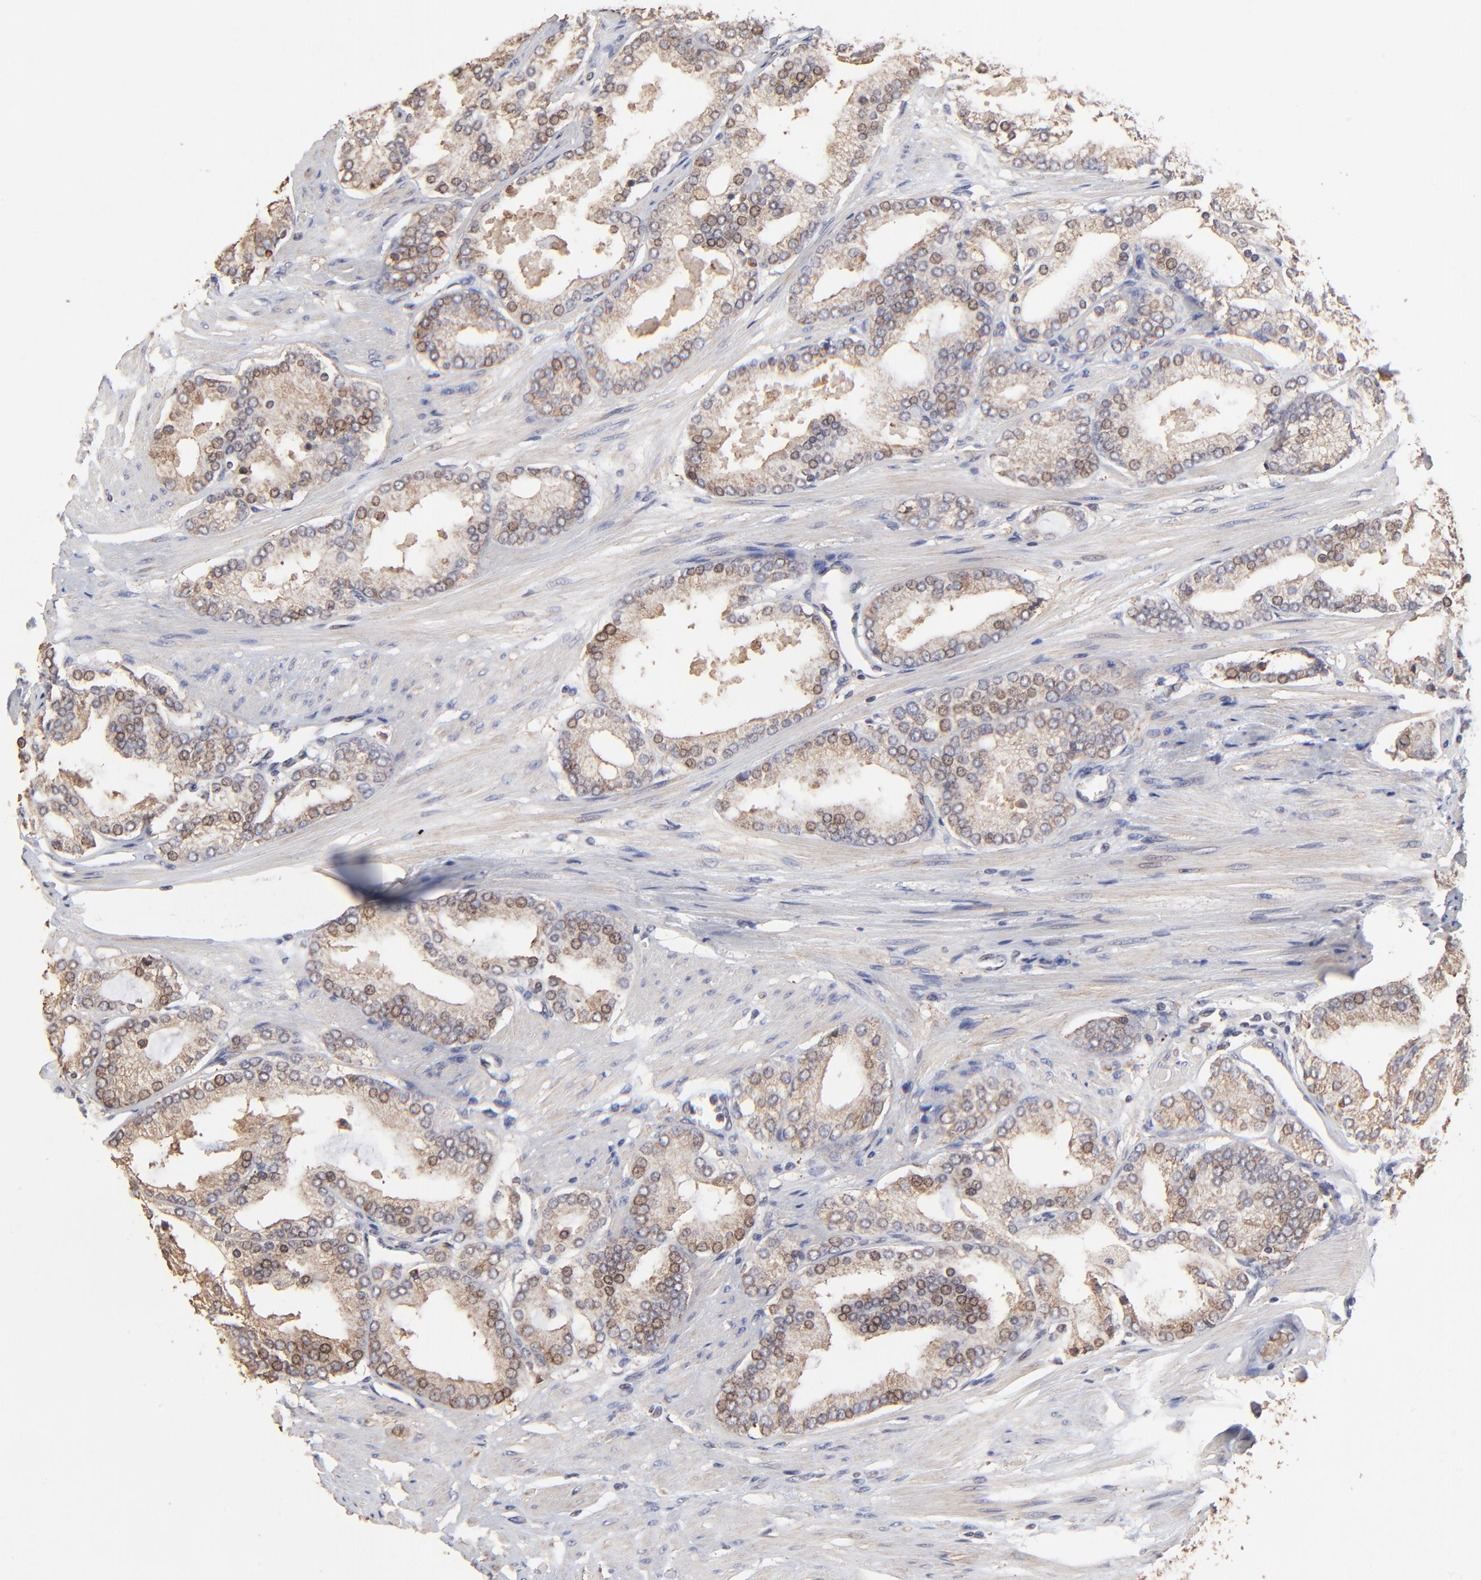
{"staining": {"intensity": "weak", "quantity": ">75%", "location": "cytoplasmic/membranous"}, "tissue": "prostate cancer", "cell_type": "Tumor cells", "image_type": "cancer", "snomed": [{"axis": "morphology", "description": "Adenocarcinoma, High grade"}, {"axis": "topography", "description": "Prostate"}], "caption": "The photomicrograph exhibits staining of prostate cancer (adenocarcinoma (high-grade)), revealing weak cytoplasmic/membranous protein staining (brown color) within tumor cells.", "gene": "ELP2", "patient": {"sex": "male", "age": 61}}